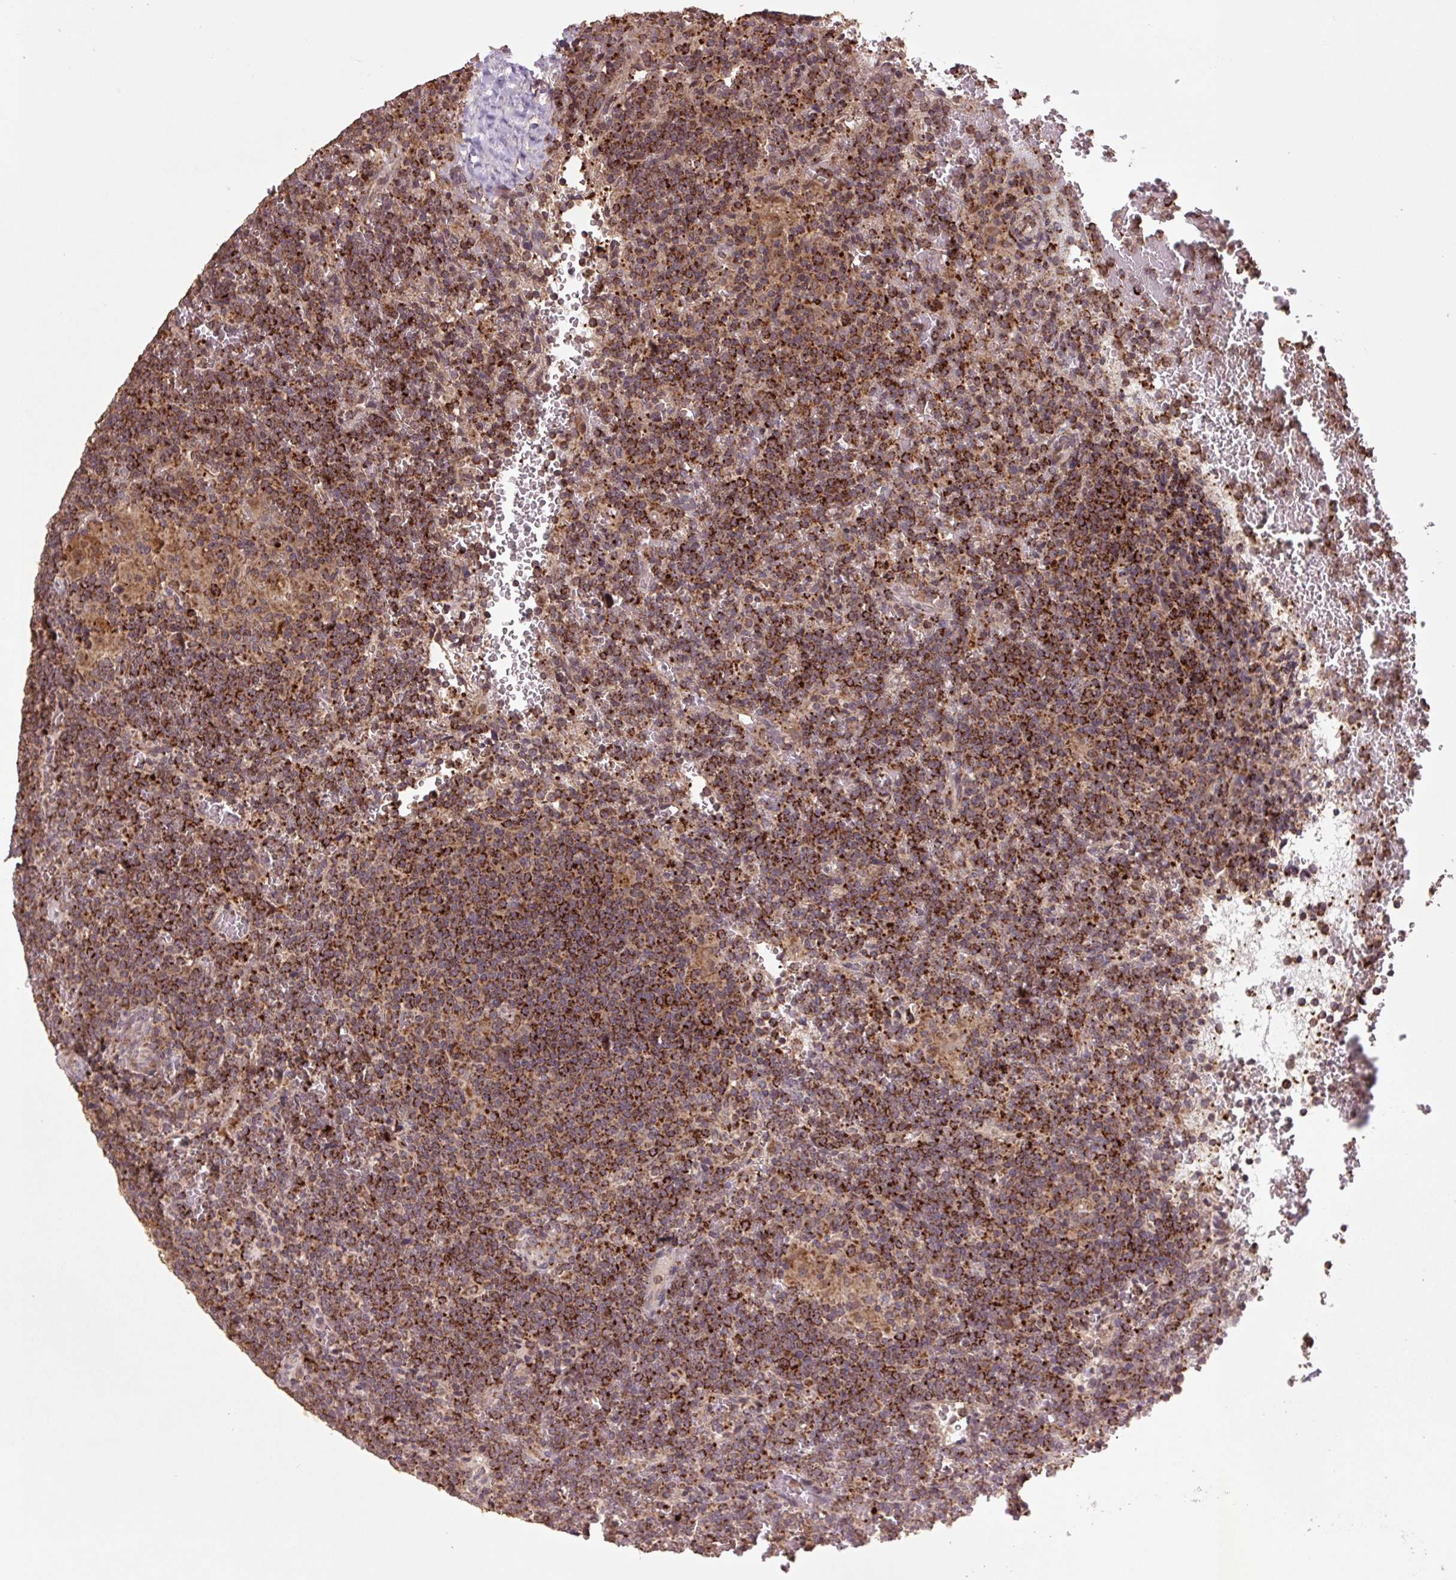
{"staining": {"intensity": "strong", "quantity": ">75%", "location": "cytoplasmic/membranous"}, "tissue": "lymphoma", "cell_type": "Tumor cells", "image_type": "cancer", "snomed": [{"axis": "morphology", "description": "Malignant lymphoma, non-Hodgkin's type, Low grade"}, {"axis": "topography", "description": "Spleen"}], "caption": "Protein analysis of lymphoma tissue reveals strong cytoplasmic/membranous staining in approximately >75% of tumor cells. (Stains: DAB in brown, nuclei in blue, Microscopy: brightfield microscopy at high magnification).", "gene": "TMEM160", "patient": {"sex": "female", "age": 19}}